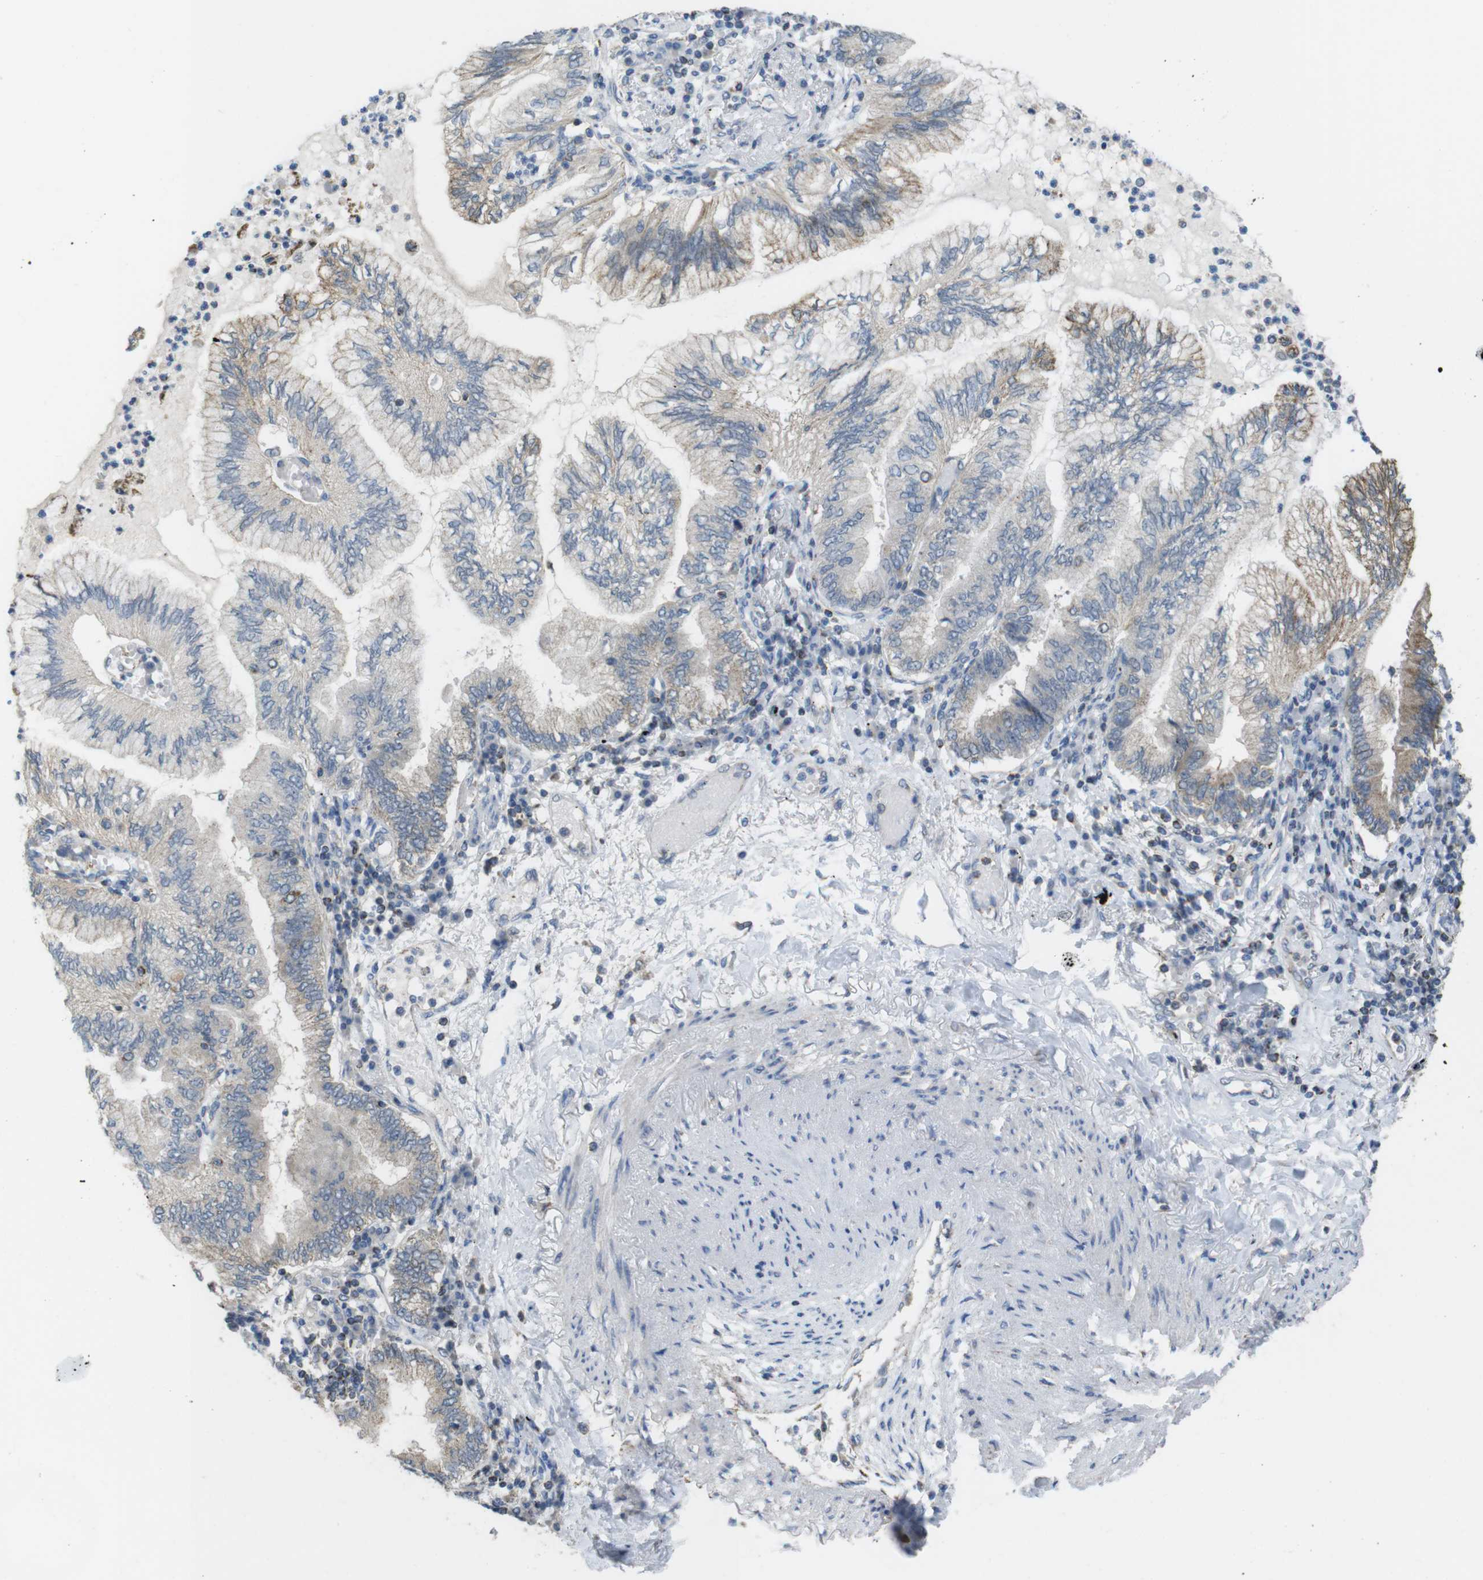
{"staining": {"intensity": "weak", "quantity": "<25%", "location": "cytoplasmic/membranous"}, "tissue": "lung cancer", "cell_type": "Tumor cells", "image_type": "cancer", "snomed": [{"axis": "morphology", "description": "Normal tissue, NOS"}, {"axis": "morphology", "description": "Adenocarcinoma, NOS"}, {"axis": "topography", "description": "Bronchus"}, {"axis": "topography", "description": "Lung"}], "caption": "Immunohistochemistry image of human adenocarcinoma (lung) stained for a protein (brown), which shows no expression in tumor cells.", "gene": "GRIK2", "patient": {"sex": "female", "age": 70}}